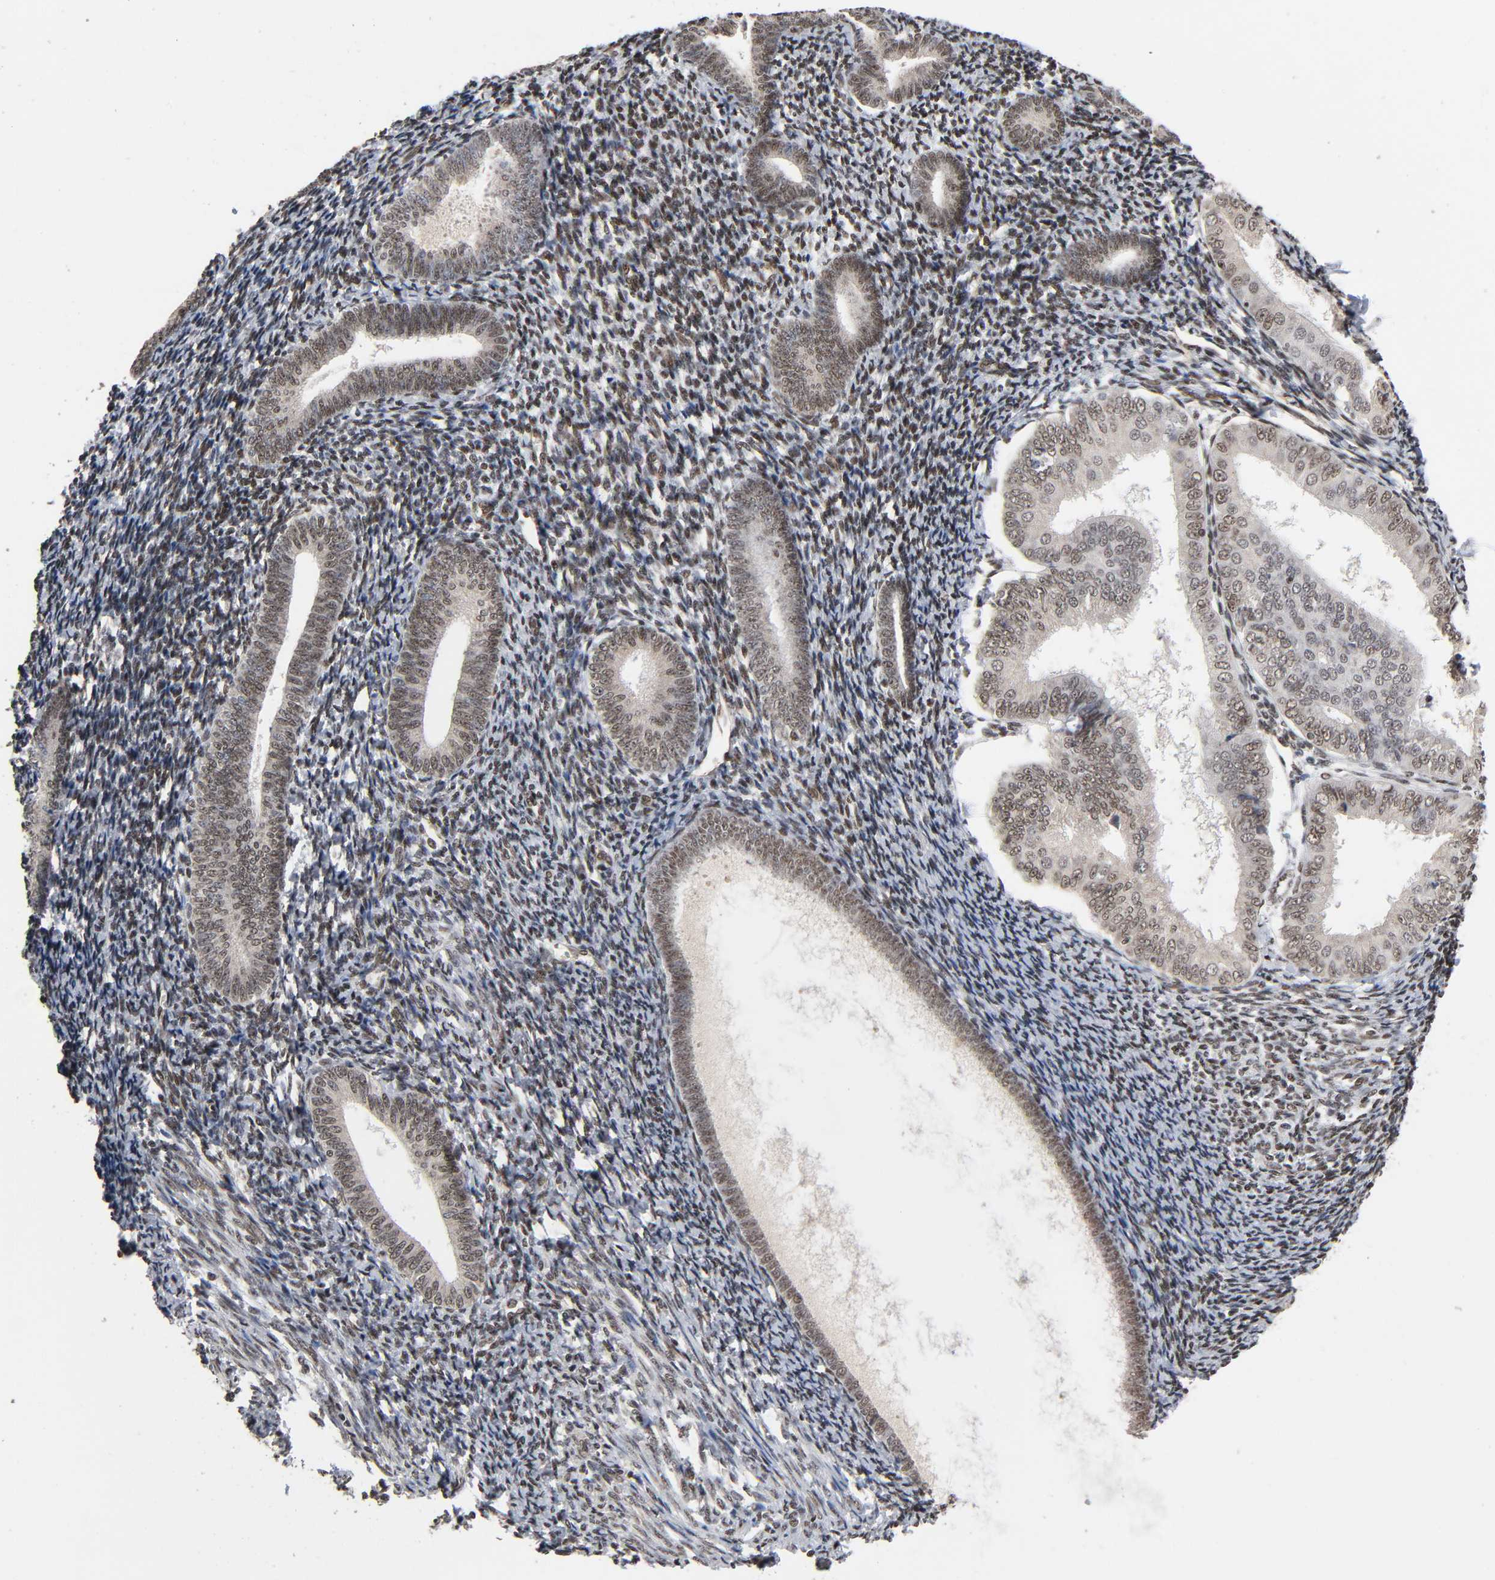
{"staining": {"intensity": "strong", "quantity": ">75%", "location": "cytoplasmic/membranous,nuclear"}, "tissue": "endometrium", "cell_type": "Cells in endometrial stroma", "image_type": "normal", "snomed": [{"axis": "morphology", "description": "Normal tissue, NOS"}, {"axis": "topography", "description": "Endometrium"}], "caption": "Immunohistochemistry (IHC) staining of unremarkable endometrium, which exhibits high levels of strong cytoplasmic/membranous,nuclear positivity in about >75% of cells in endometrial stroma indicating strong cytoplasmic/membranous,nuclear protein expression. The staining was performed using DAB (brown) for protein detection and nuclei were counterstained in hematoxylin (blue).", "gene": "ZNF384", "patient": {"sex": "female", "age": 57}}